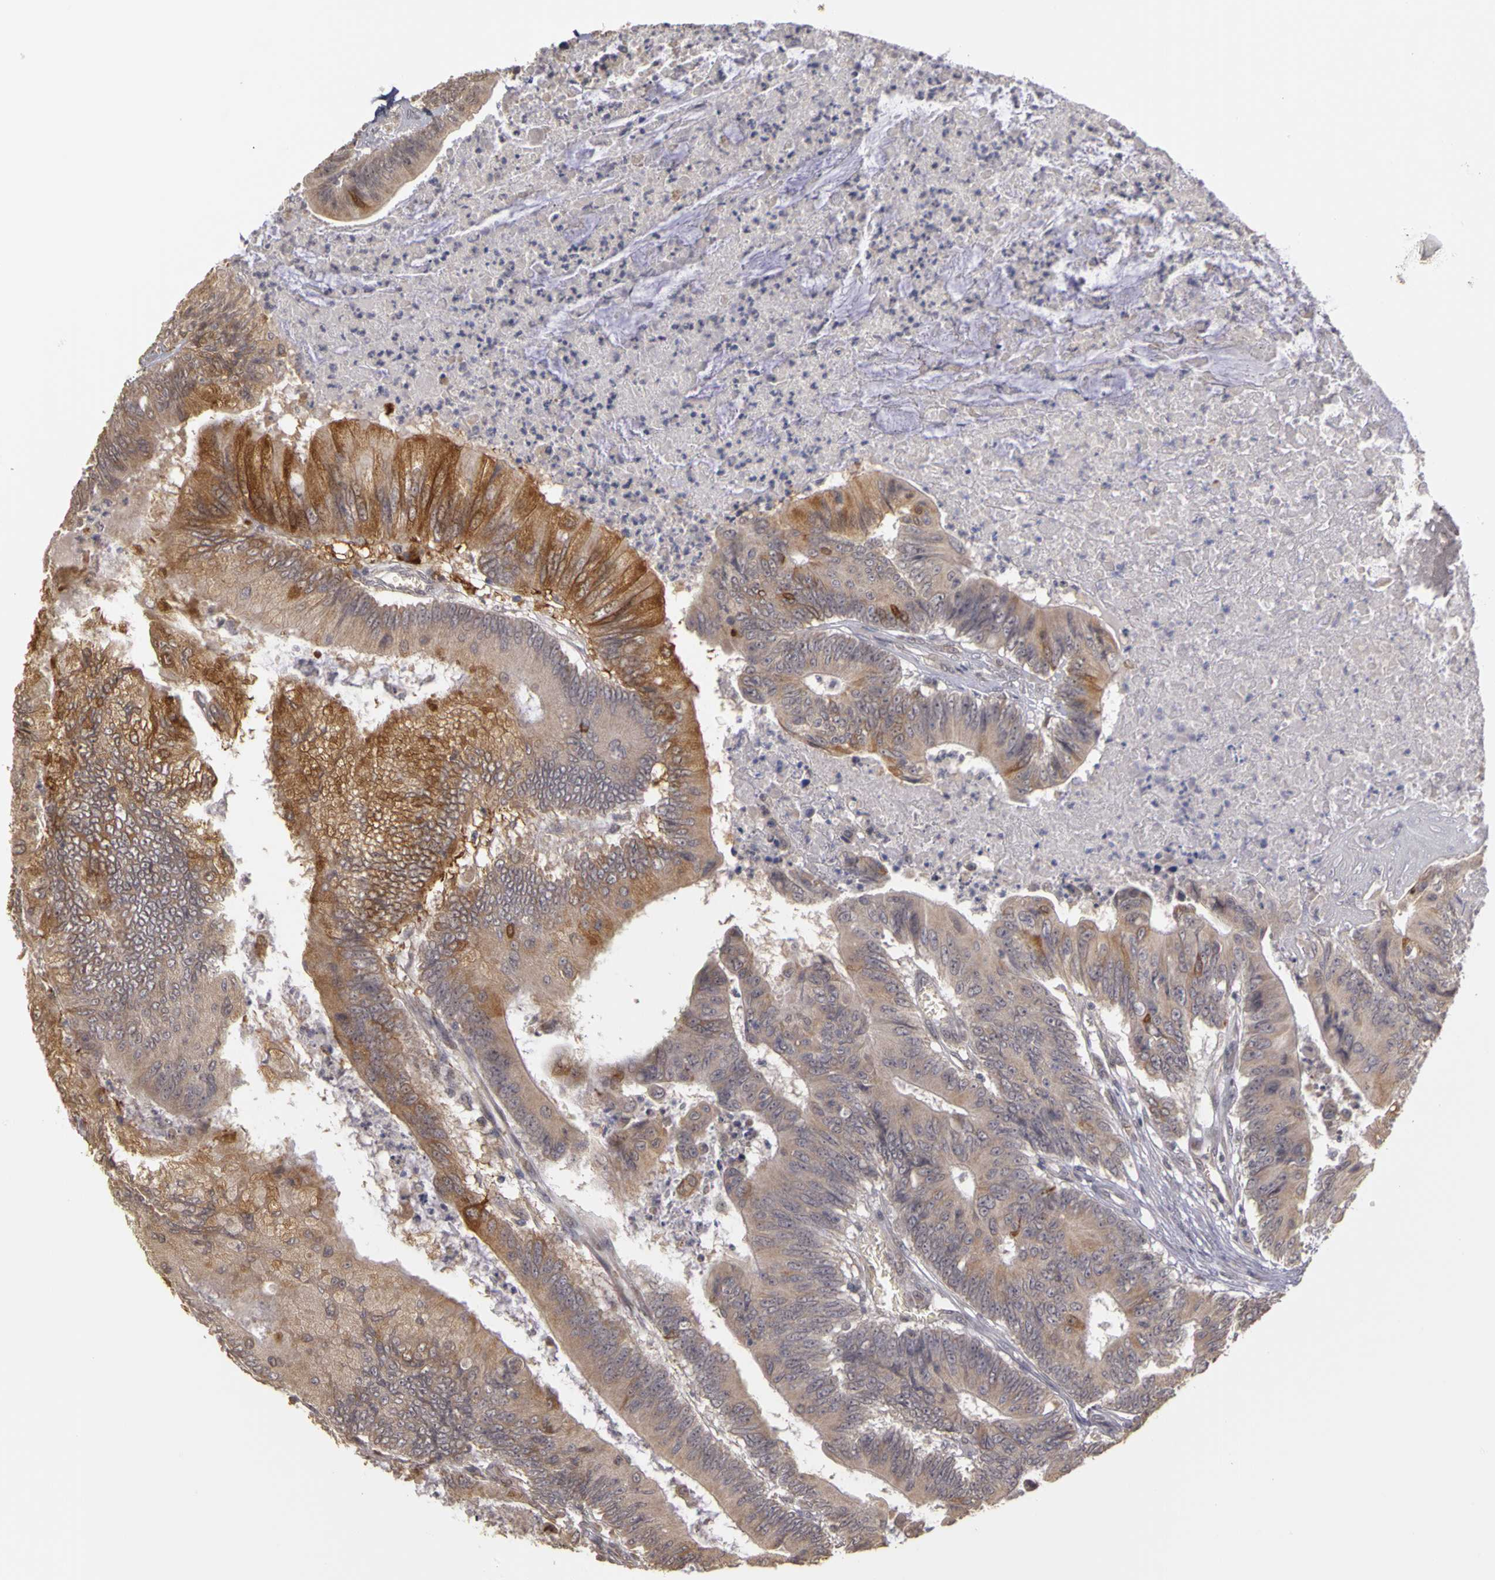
{"staining": {"intensity": "moderate", "quantity": "25%-75%", "location": "cytoplasmic/membranous"}, "tissue": "colorectal cancer", "cell_type": "Tumor cells", "image_type": "cancer", "snomed": [{"axis": "morphology", "description": "Adenocarcinoma, NOS"}, {"axis": "topography", "description": "Colon"}], "caption": "Human colorectal cancer stained for a protein (brown) reveals moderate cytoplasmic/membranous positive positivity in about 25%-75% of tumor cells.", "gene": "FRMD7", "patient": {"sex": "male", "age": 65}}